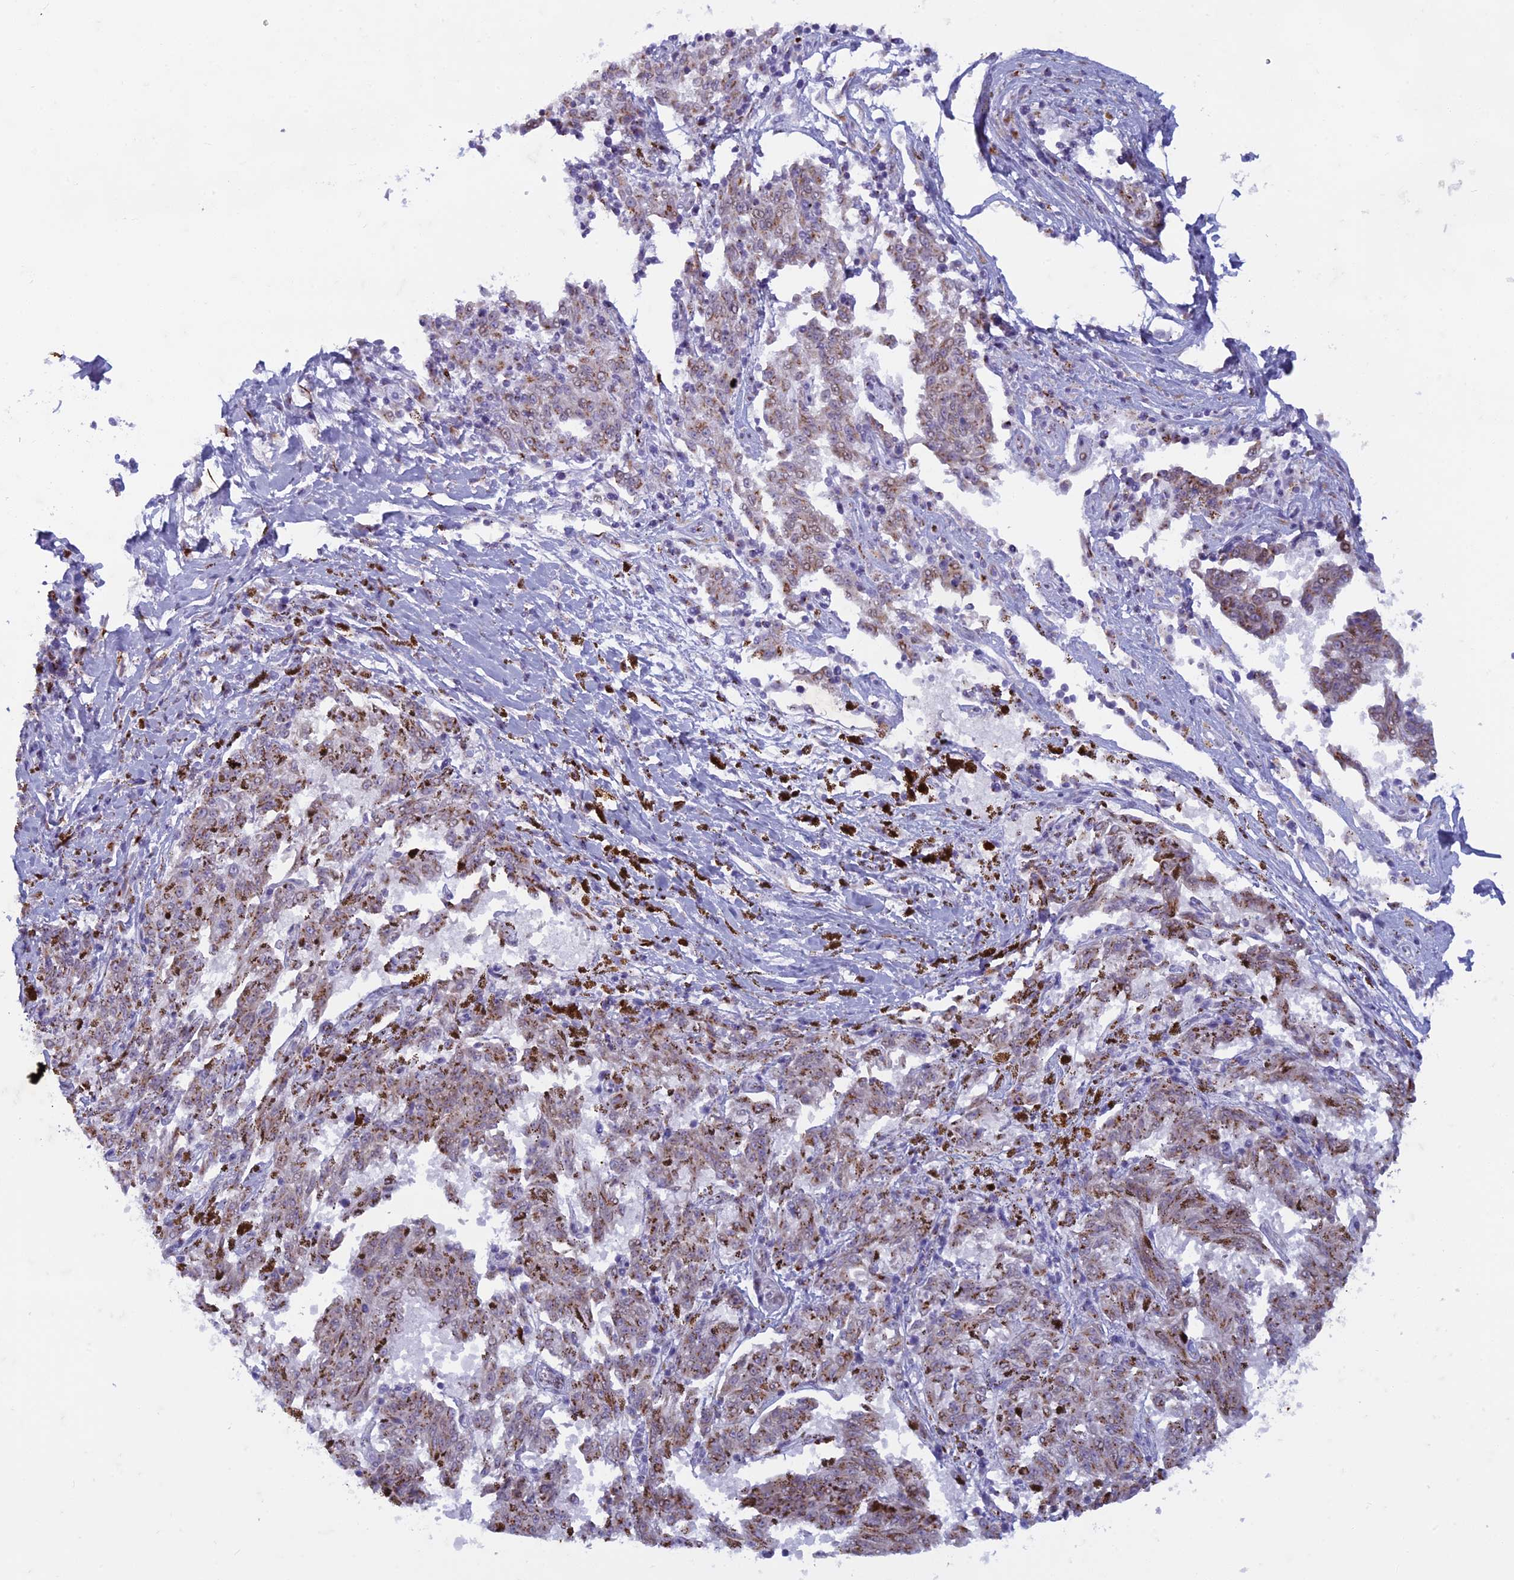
{"staining": {"intensity": "moderate", "quantity": ">75%", "location": "cytoplasmic/membranous"}, "tissue": "melanoma", "cell_type": "Tumor cells", "image_type": "cancer", "snomed": [{"axis": "morphology", "description": "Malignant melanoma, NOS"}, {"axis": "topography", "description": "Skin"}], "caption": "Malignant melanoma stained for a protein shows moderate cytoplasmic/membranous positivity in tumor cells.", "gene": "FAM3C", "patient": {"sex": "female", "age": 72}}